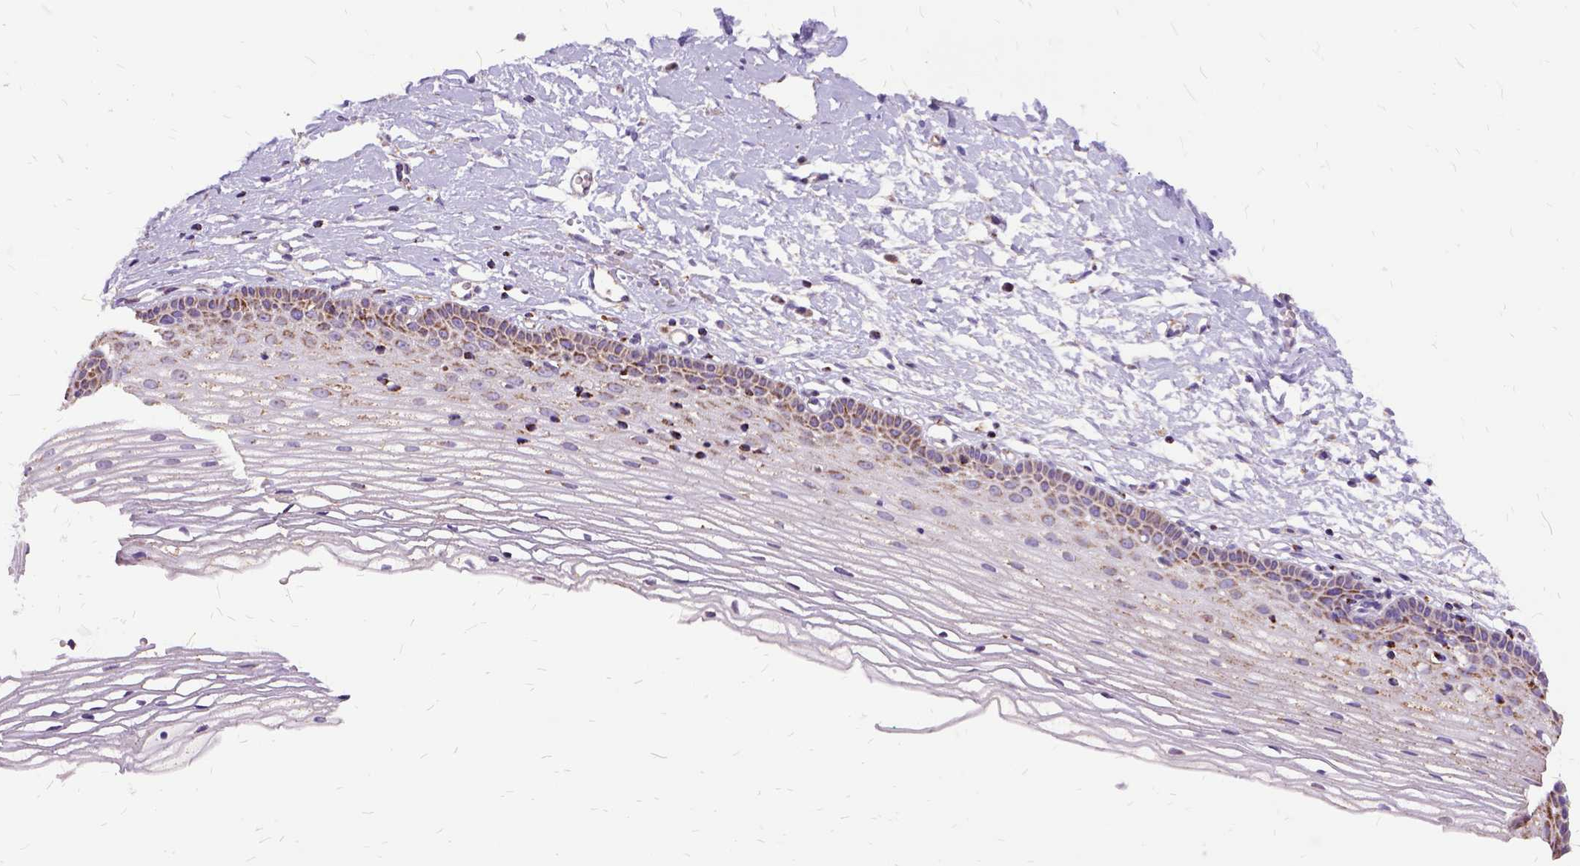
{"staining": {"intensity": "negative", "quantity": "none", "location": "none"}, "tissue": "cervix", "cell_type": "Glandular cells", "image_type": "normal", "snomed": [{"axis": "morphology", "description": "Normal tissue, NOS"}, {"axis": "topography", "description": "Cervix"}], "caption": "Protein analysis of benign cervix shows no significant staining in glandular cells. The staining is performed using DAB (3,3'-diaminobenzidine) brown chromogen with nuclei counter-stained in using hematoxylin.", "gene": "OXCT1", "patient": {"sex": "female", "age": 40}}